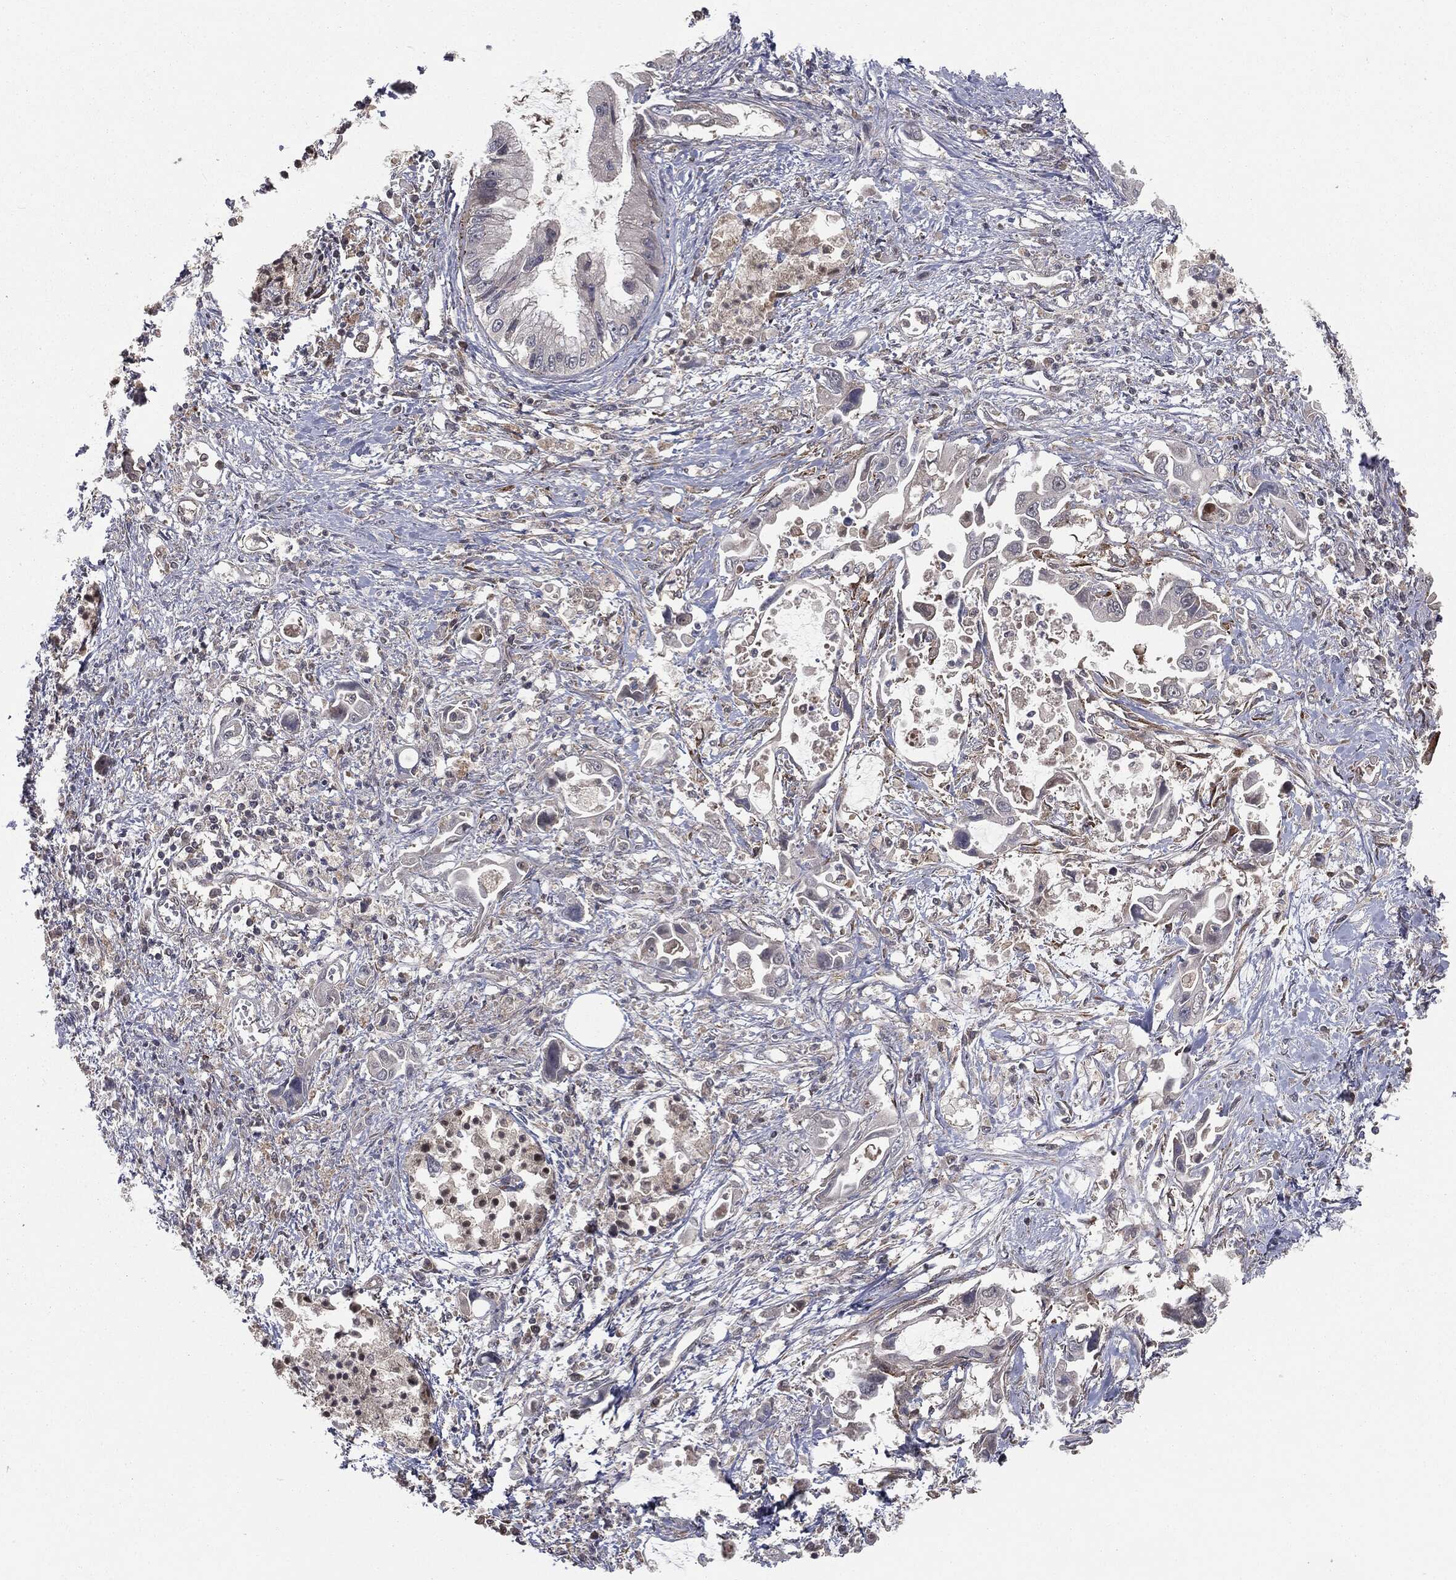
{"staining": {"intensity": "negative", "quantity": "none", "location": "none"}, "tissue": "pancreatic cancer", "cell_type": "Tumor cells", "image_type": "cancer", "snomed": [{"axis": "morphology", "description": "Adenocarcinoma, NOS"}, {"axis": "topography", "description": "Pancreas"}], "caption": "Immunohistochemistry (IHC) of human pancreatic cancer demonstrates no staining in tumor cells.", "gene": "FBXO7", "patient": {"sex": "male", "age": 84}}